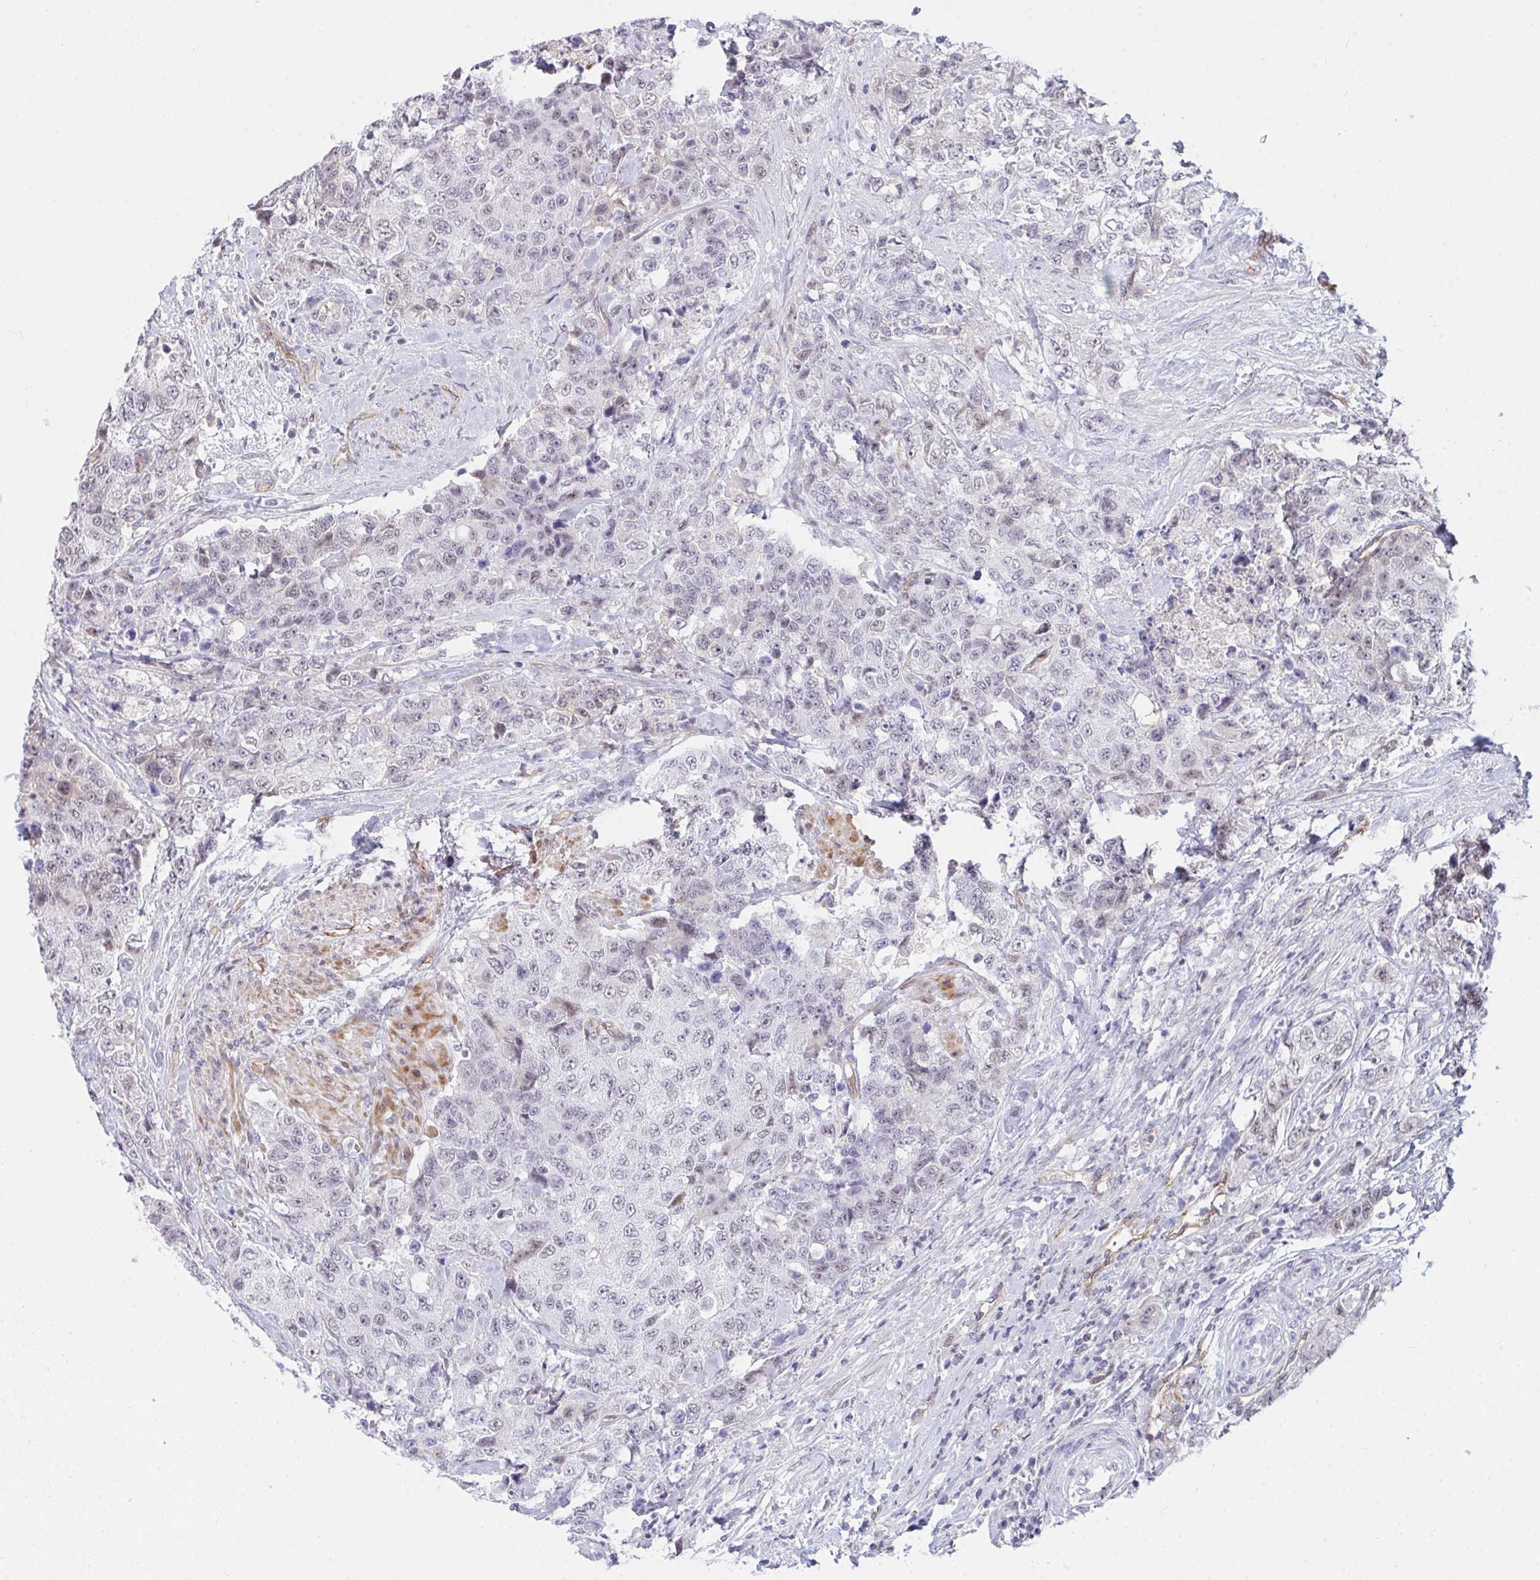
{"staining": {"intensity": "negative", "quantity": "none", "location": "none"}, "tissue": "urothelial cancer", "cell_type": "Tumor cells", "image_type": "cancer", "snomed": [{"axis": "morphology", "description": "Urothelial carcinoma, High grade"}, {"axis": "topography", "description": "Urinary bladder"}], "caption": "A high-resolution image shows immunohistochemistry staining of urothelial carcinoma (high-grade), which displays no significant positivity in tumor cells.", "gene": "DSCAML1", "patient": {"sex": "female", "age": 78}}